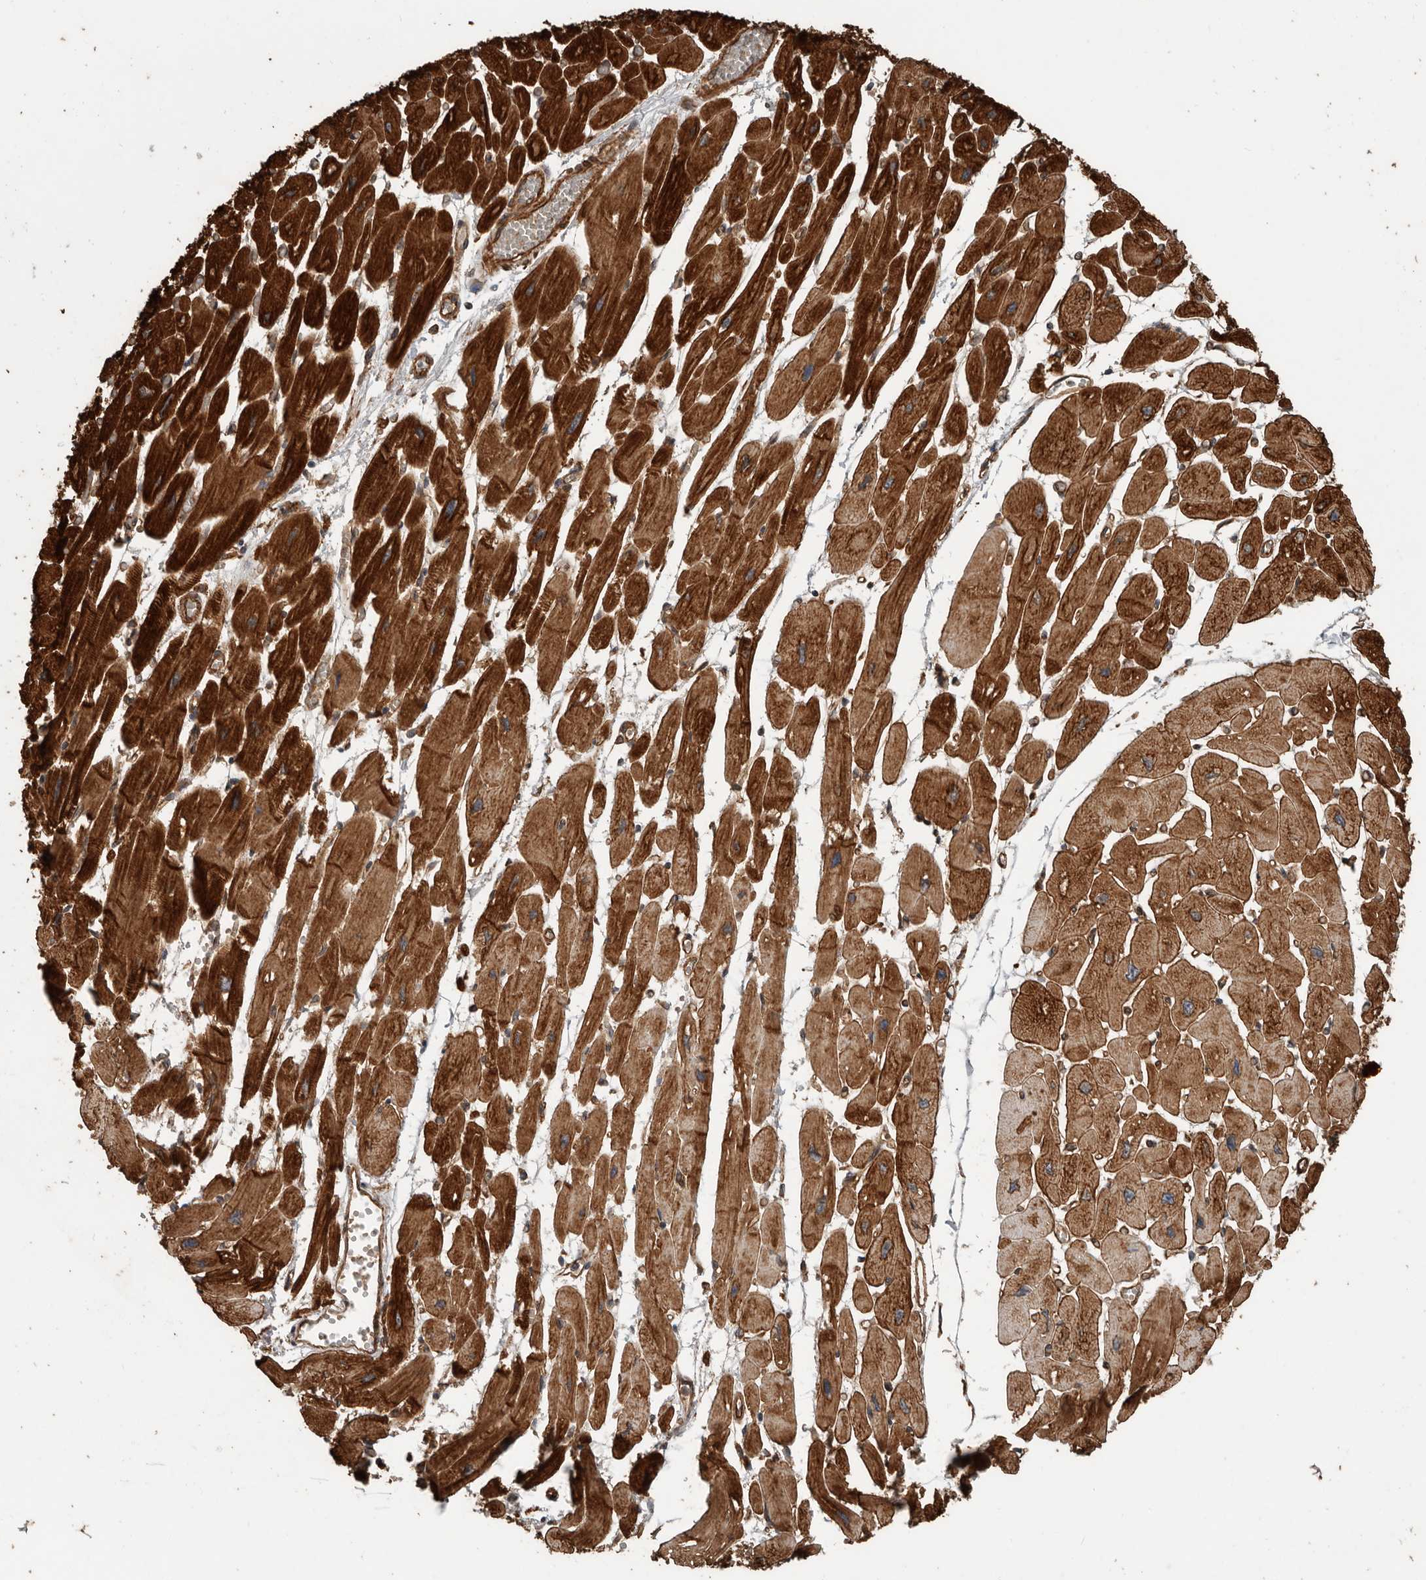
{"staining": {"intensity": "strong", "quantity": ">75%", "location": "cytoplasmic/membranous"}, "tissue": "heart muscle", "cell_type": "Cardiomyocytes", "image_type": "normal", "snomed": [{"axis": "morphology", "description": "Normal tissue, NOS"}, {"axis": "topography", "description": "Heart"}], "caption": "Brown immunohistochemical staining in unremarkable human heart muscle shows strong cytoplasmic/membranous positivity in approximately >75% of cardiomyocytes. Using DAB (3,3'-diaminobenzidine) (brown) and hematoxylin (blue) stains, captured at high magnification using brightfield microscopy.", "gene": "YOD1", "patient": {"sex": "female", "age": 54}}